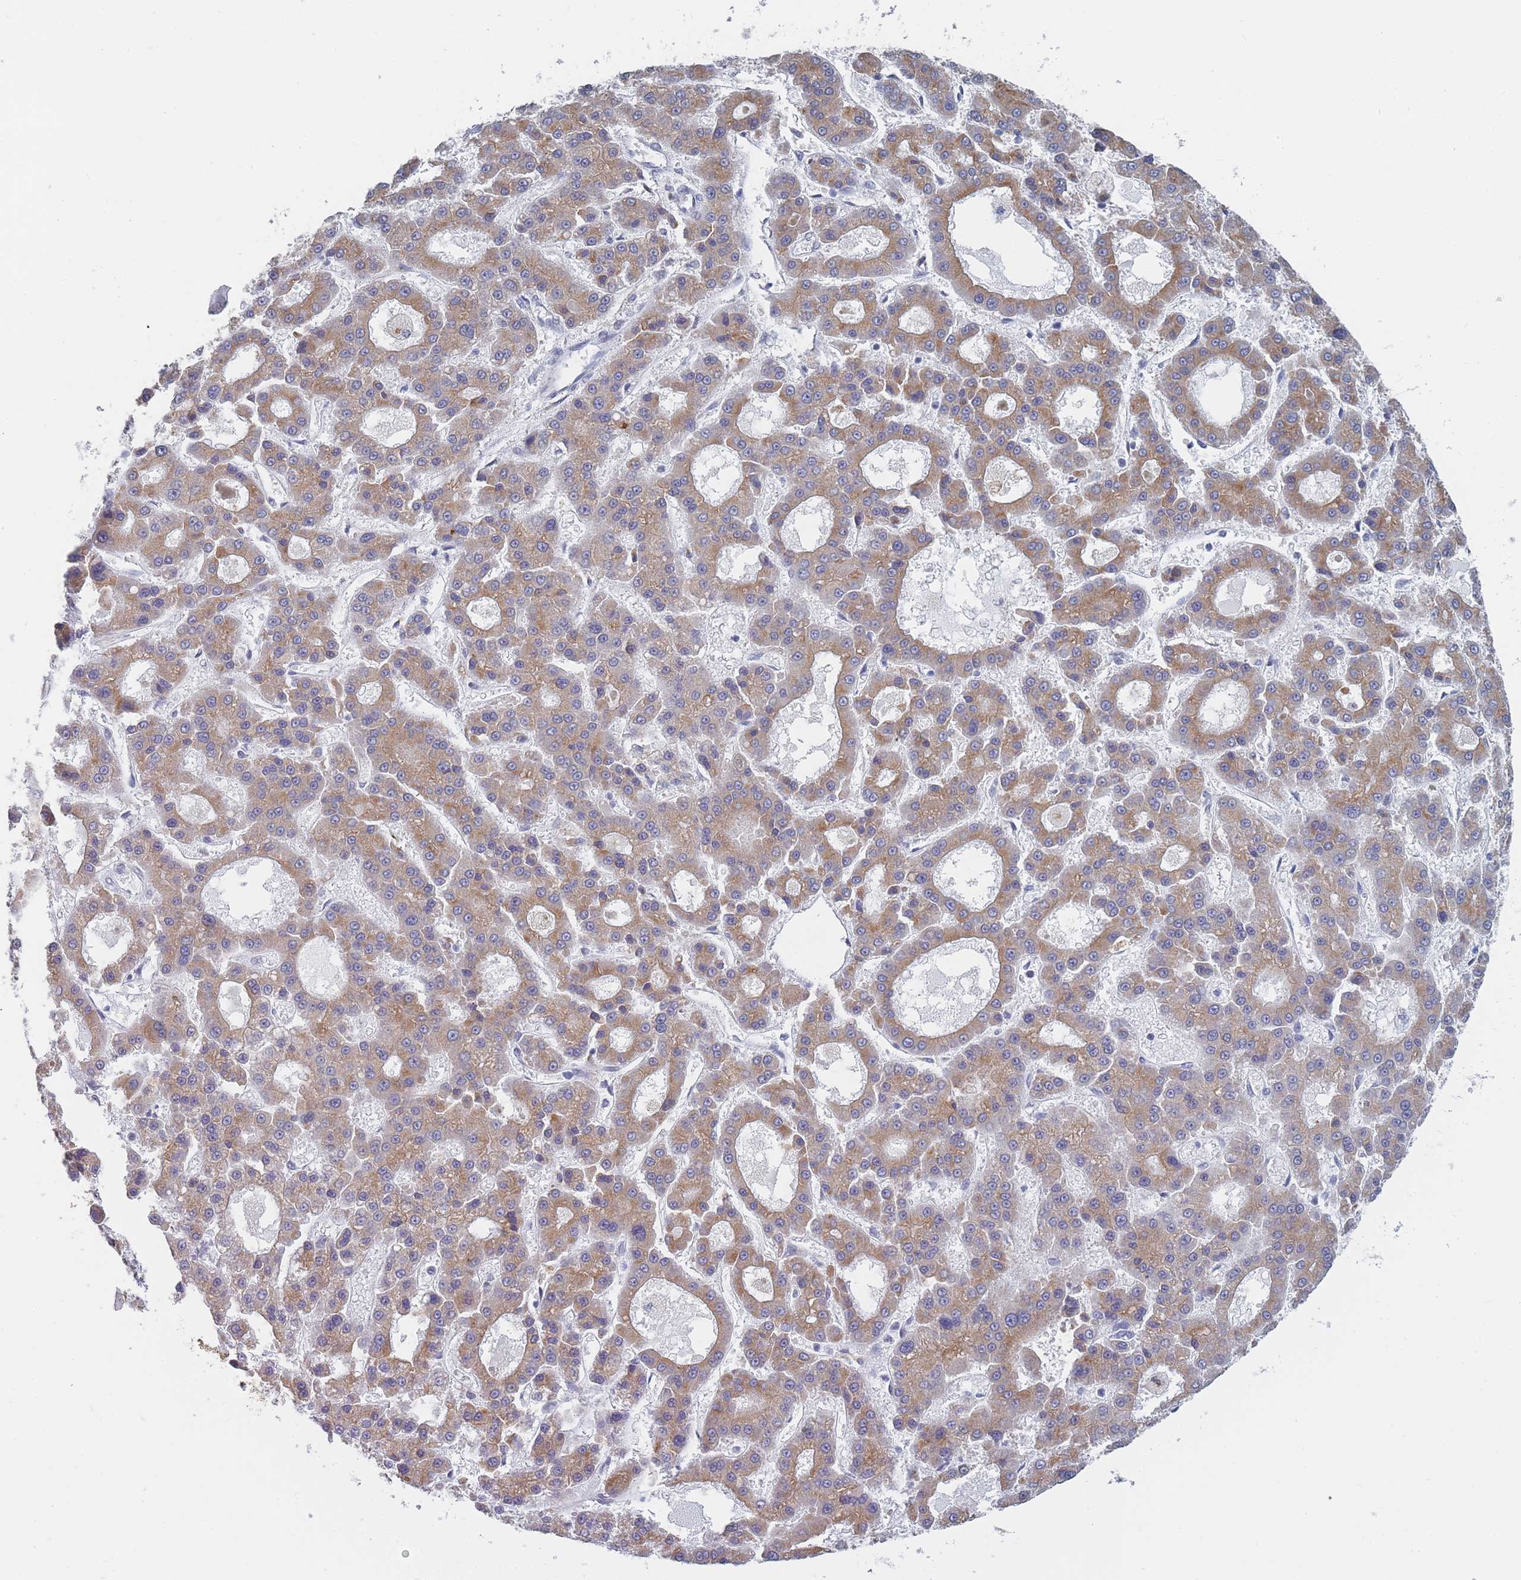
{"staining": {"intensity": "moderate", "quantity": ">75%", "location": "cytoplasmic/membranous"}, "tissue": "liver cancer", "cell_type": "Tumor cells", "image_type": "cancer", "snomed": [{"axis": "morphology", "description": "Carcinoma, Hepatocellular, NOS"}, {"axis": "topography", "description": "Liver"}], "caption": "Moderate cytoplasmic/membranous protein staining is present in about >75% of tumor cells in liver hepatocellular carcinoma.", "gene": "TMED10", "patient": {"sex": "male", "age": 70}}